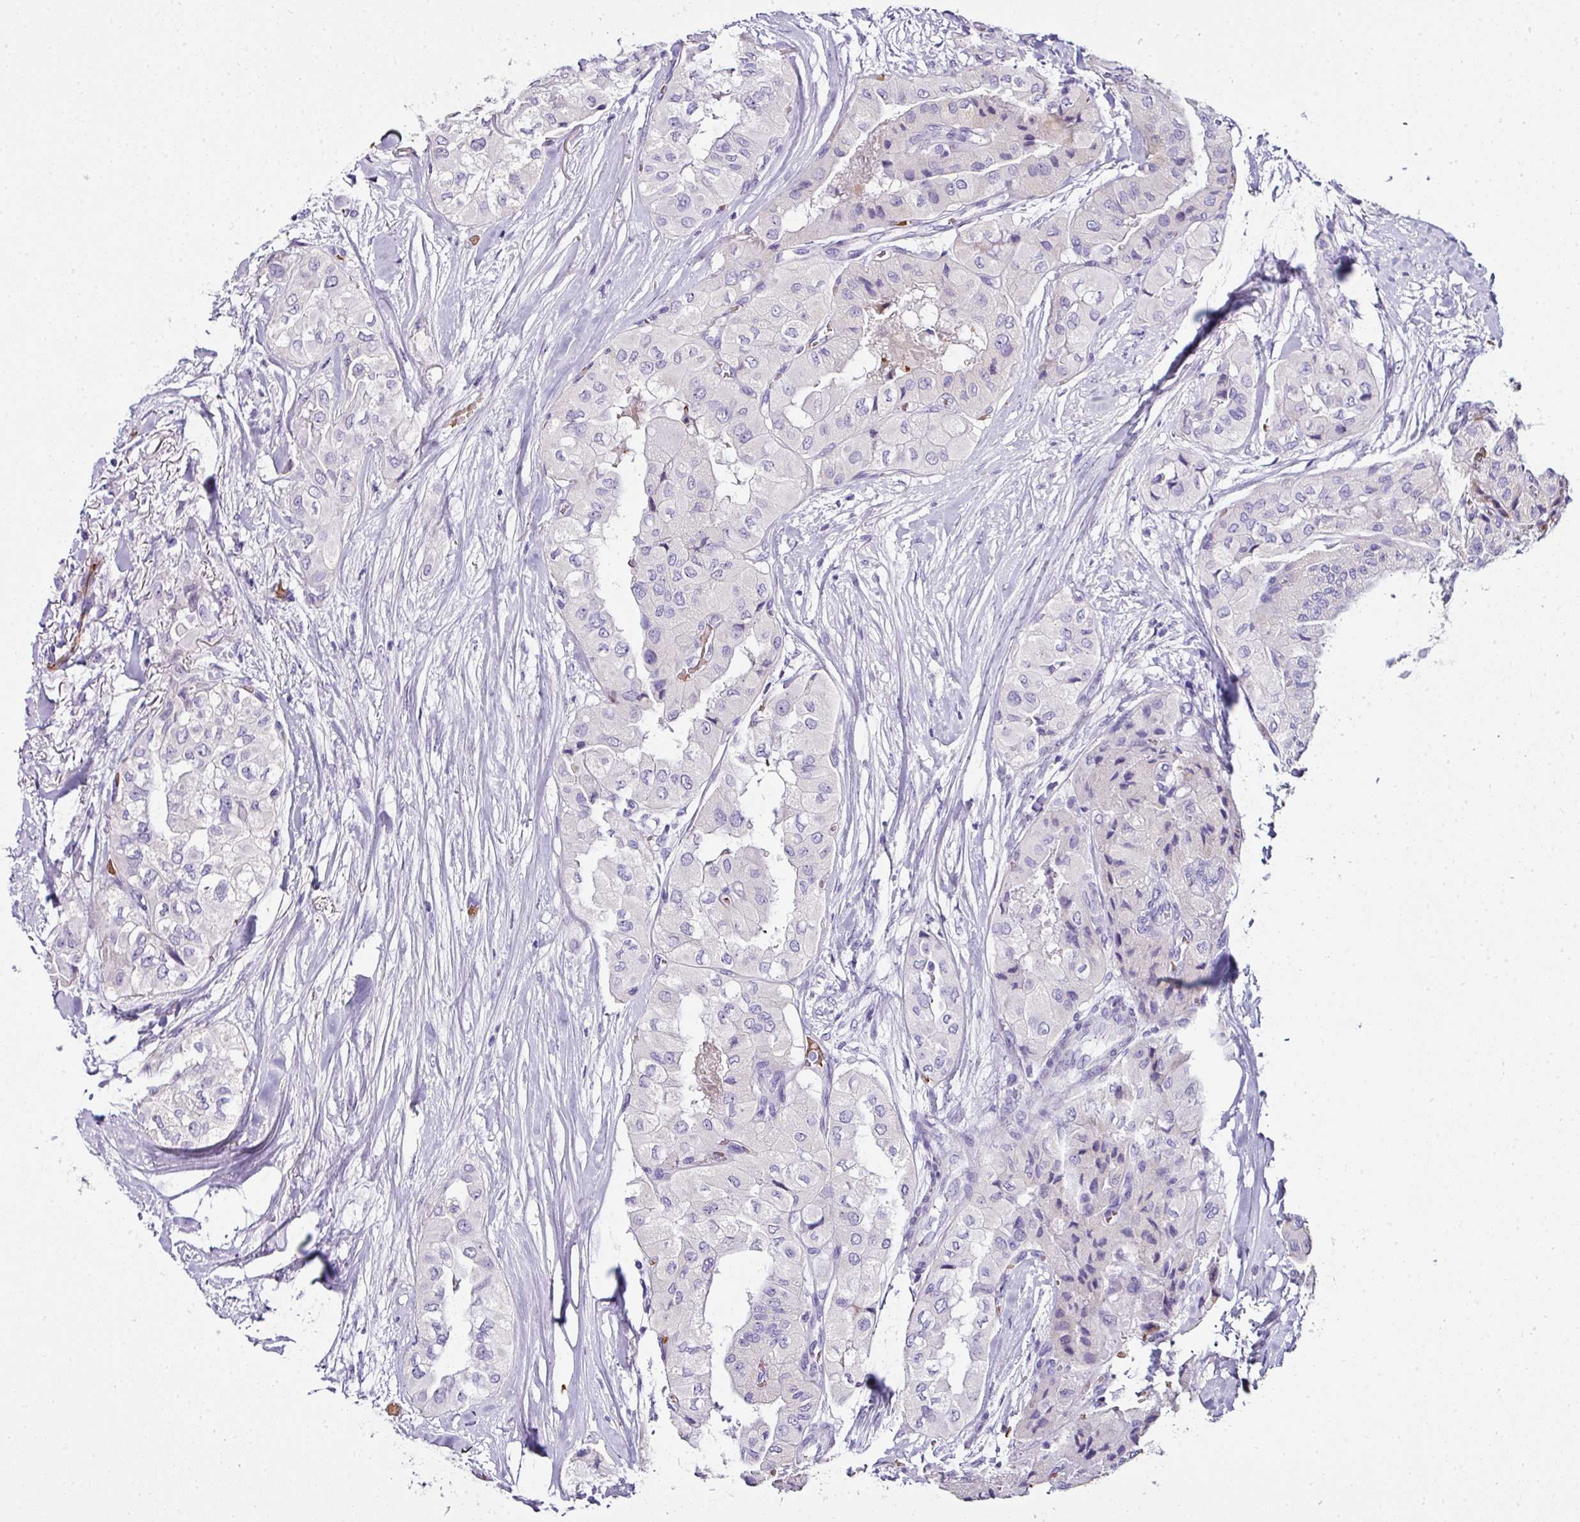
{"staining": {"intensity": "negative", "quantity": "none", "location": "none"}, "tissue": "thyroid cancer", "cell_type": "Tumor cells", "image_type": "cancer", "snomed": [{"axis": "morphology", "description": "Papillary adenocarcinoma, NOS"}, {"axis": "topography", "description": "Thyroid gland"}], "caption": "Thyroid cancer was stained to show a protein in brown. There is no significant expression in tumor cells.", "gene": "NAPSA", "patient": {"sex": "female", "age": 59}}